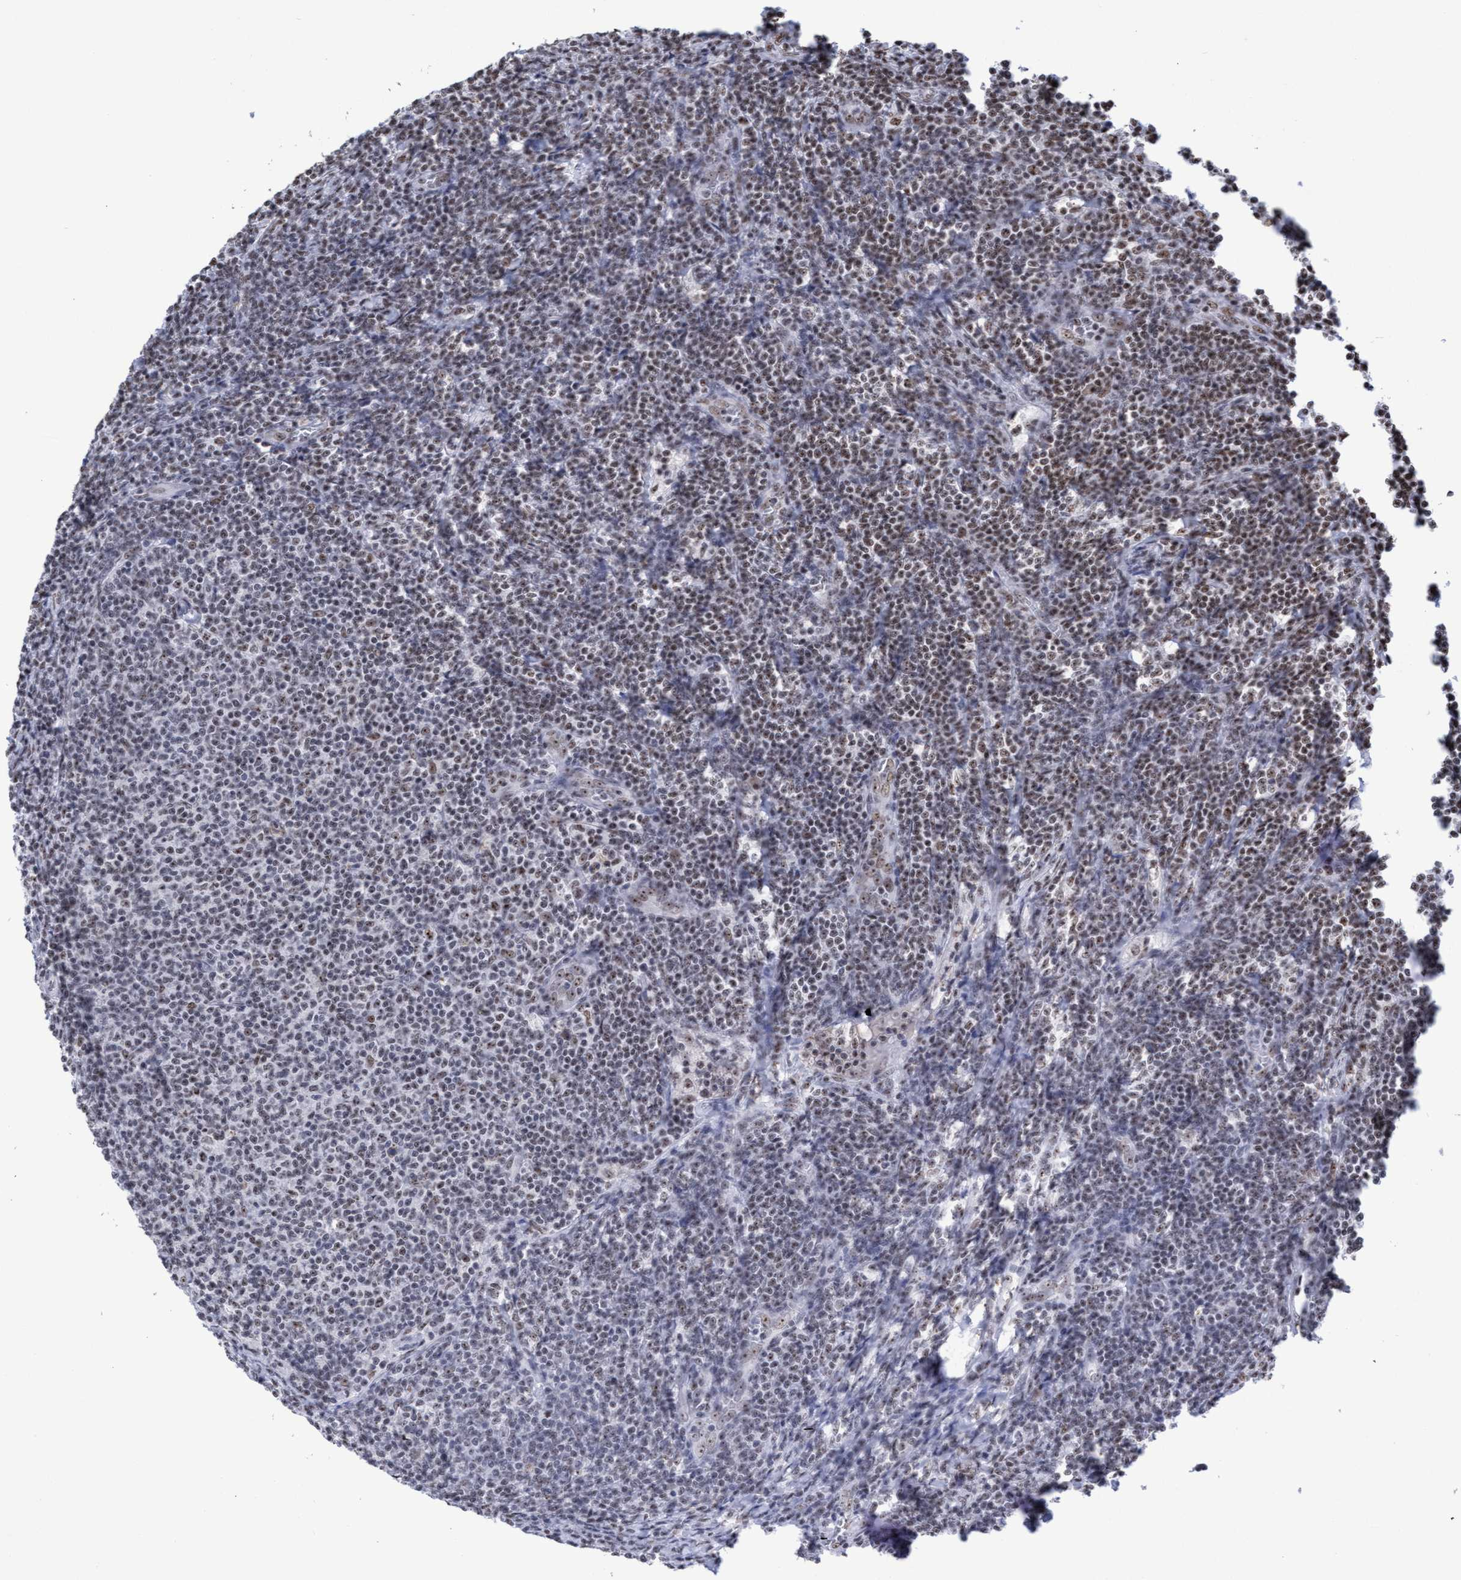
{"staining": {"intensity": "moderate", "quantity": "25%-75%", "location": "nuclear"}, "tissue": "lymphoma", "cell_type": "Tumor cells", "image_type": "cancer", "snomed": [{"axis": "morphology", "description": "Malignant lymphoma, non-Hodgkin's type, Low grade"}, {"axis": "topography", "description": "Lymph node"}], "caption": "Approximately 25%-75% of tumor cells in lymphoma reveal moderate nuclear protein expression as visualized by brown immunohistochemical staining.", "gene": "EFCAB10", "patient": {"sex": "male", "age": 66}}